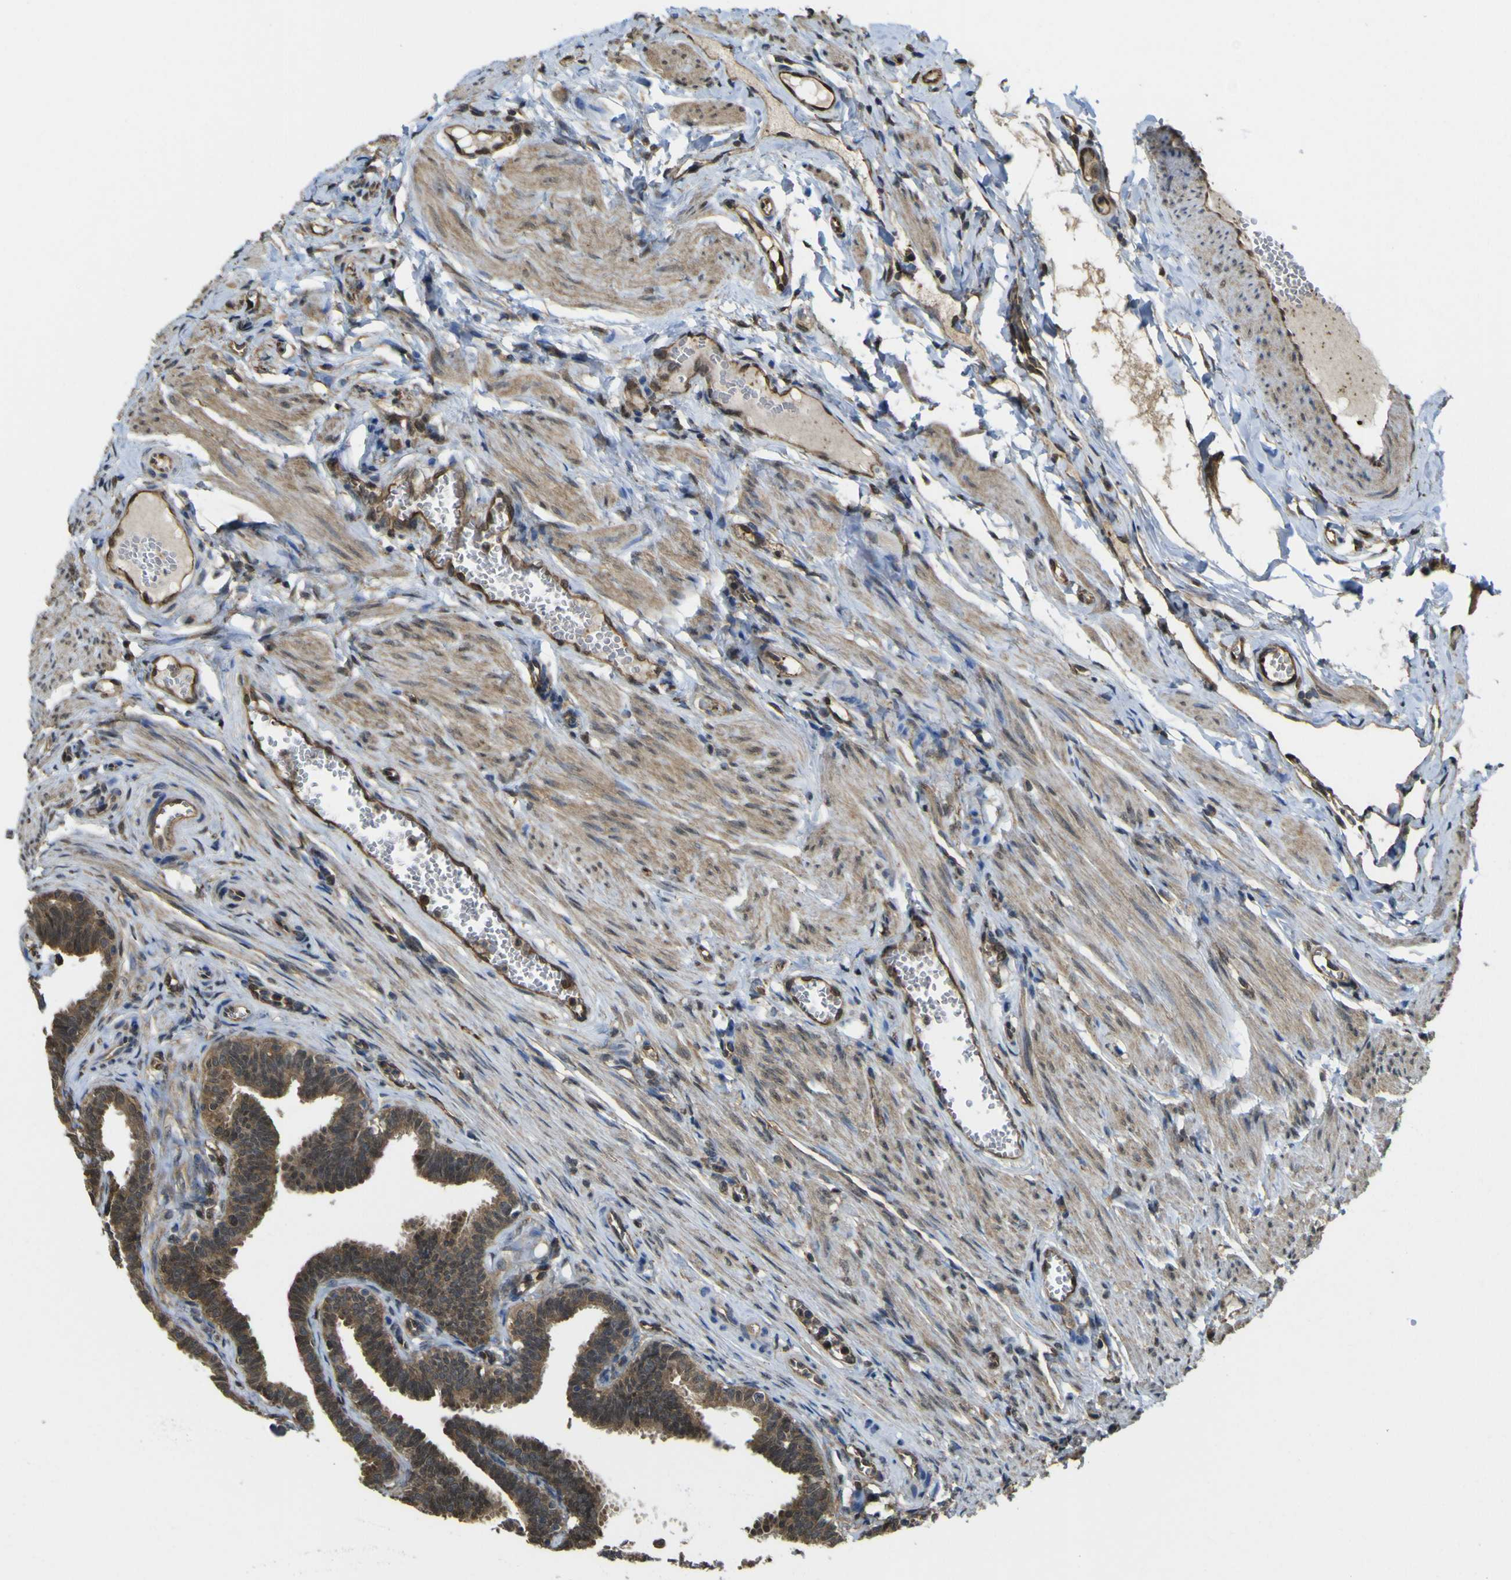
{"staining": {"intensity": "moderate", "quantity": ">75%", "location": "cytoplasmic/membranous,nuclear"}, "tissue": "fallopian tube", "cell_type": "Glandular cells", "image_type": "normal", "snomed": [{"axis": "morphology", "description": "Normal tissue, NOS"}, {"axis": "topography", "description": "Fallopian tube"}, {"axis": "topography", "description": "Ovary"}], "caption": "Moderate cytoplasmic/membranous,nuclear protein staining is identified in about >75% of glandular cells in fallopian tube. (DAB (3,3'-diaminobenzidine) = brown stain, brightfield microscopy at high magnification).", "gene": "YWHAG", "patient": {"sex": "female", "age": 23}}